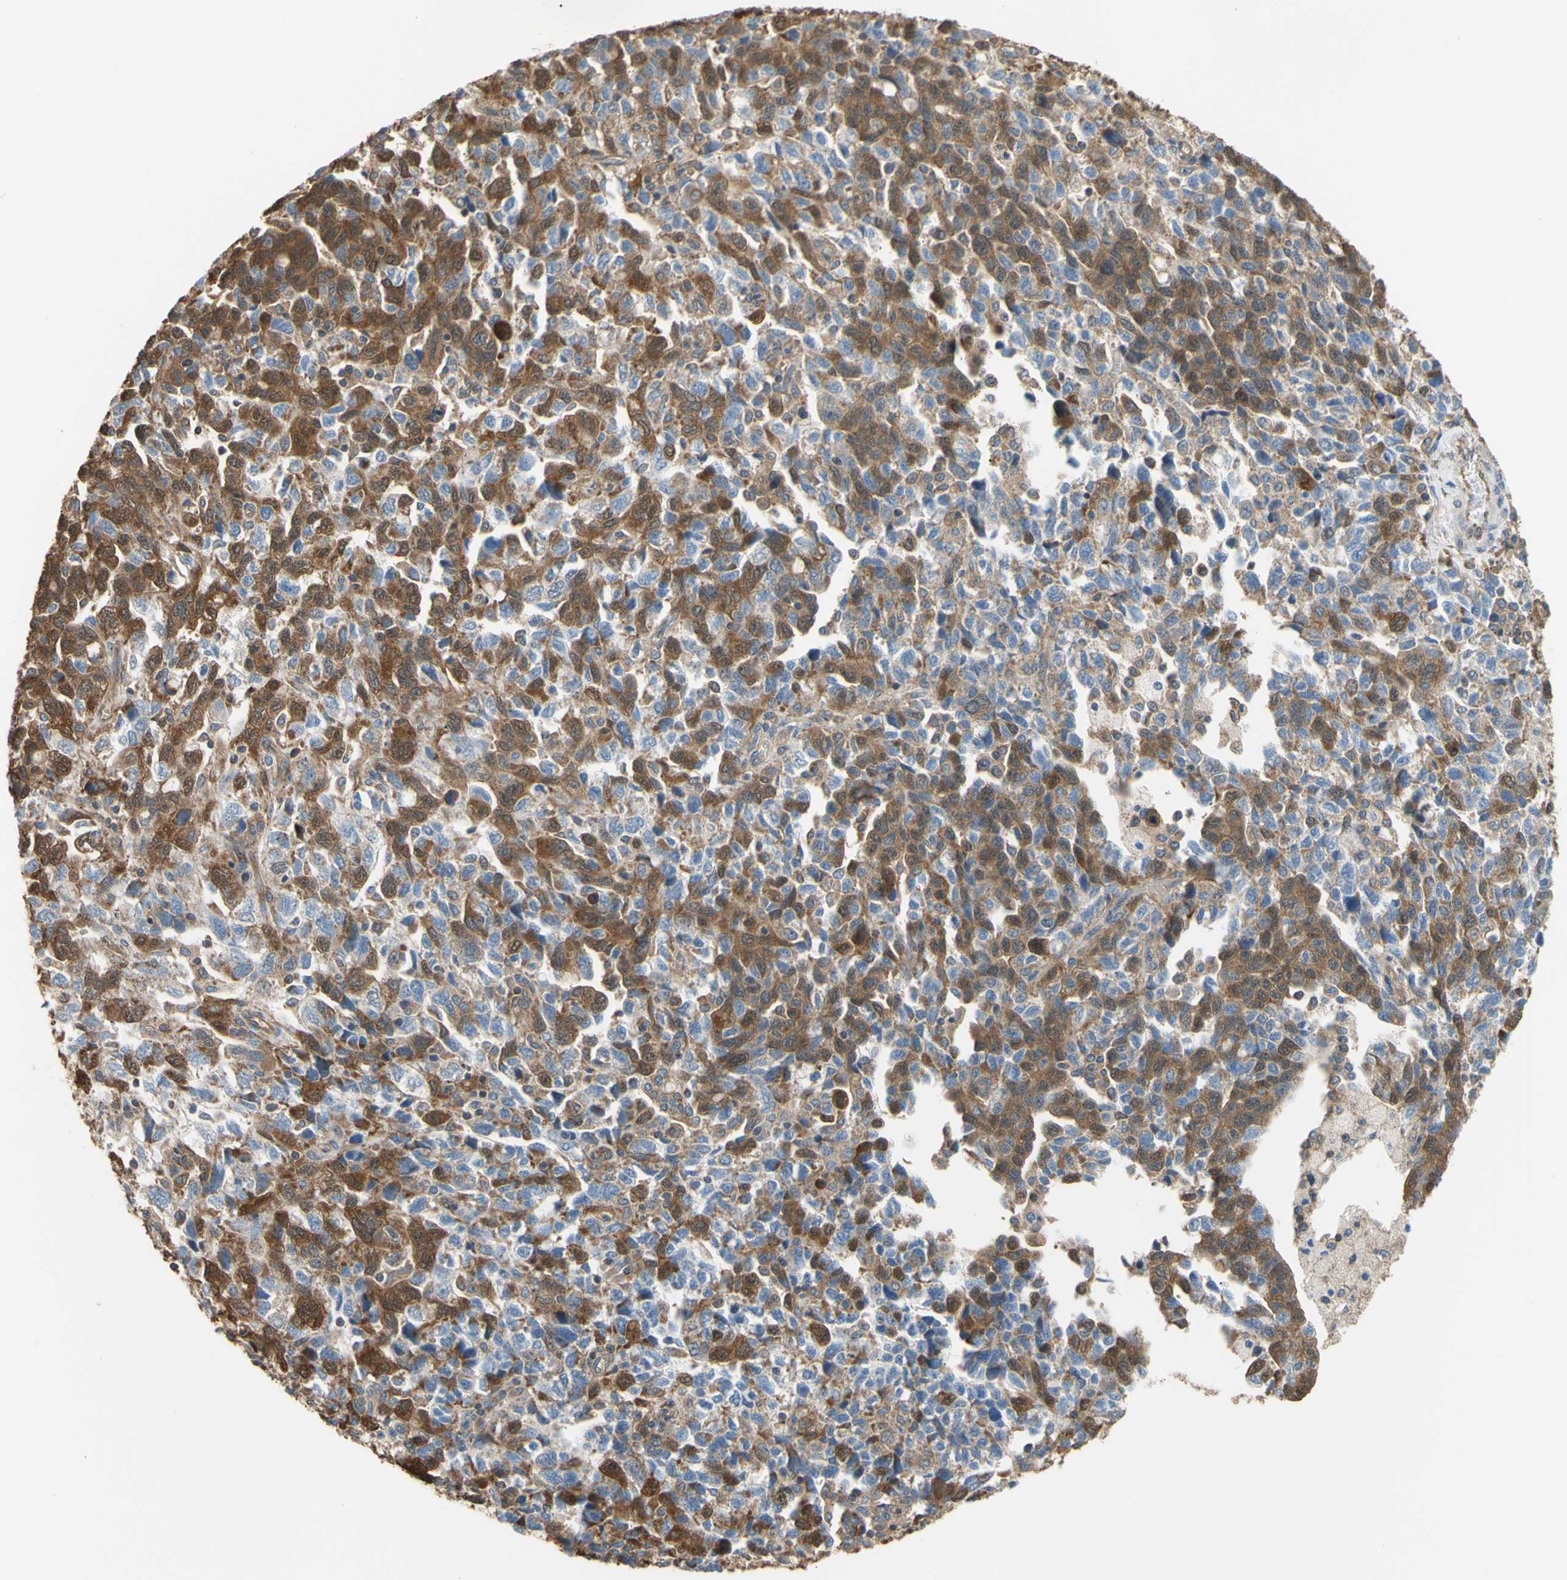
{"staining": {"intensity": "strong", "quantity": ">75%", "location": "cytoplasmic/membranous"}, "tissue": "ovarian cancer", "cell_type": "Tumor cells", "image_type": "cancer", "snomed": [{"axis": "morphology", "description": "Carcinoma, NOS"}, {"axis": "morphology", "description": "Cystadenocarcinoma, serous, NOS"}, {"axis": "topography", "description": "Ovary"}], "caption": "The image reveals immunohistochemical staining of ovarian cancer. There is strong cytoplasmic/membranous positivity is appreciated in about >75% of tumor cells.", "gene": "CTTN", "patient": {"sex": "female", "age": 69}}